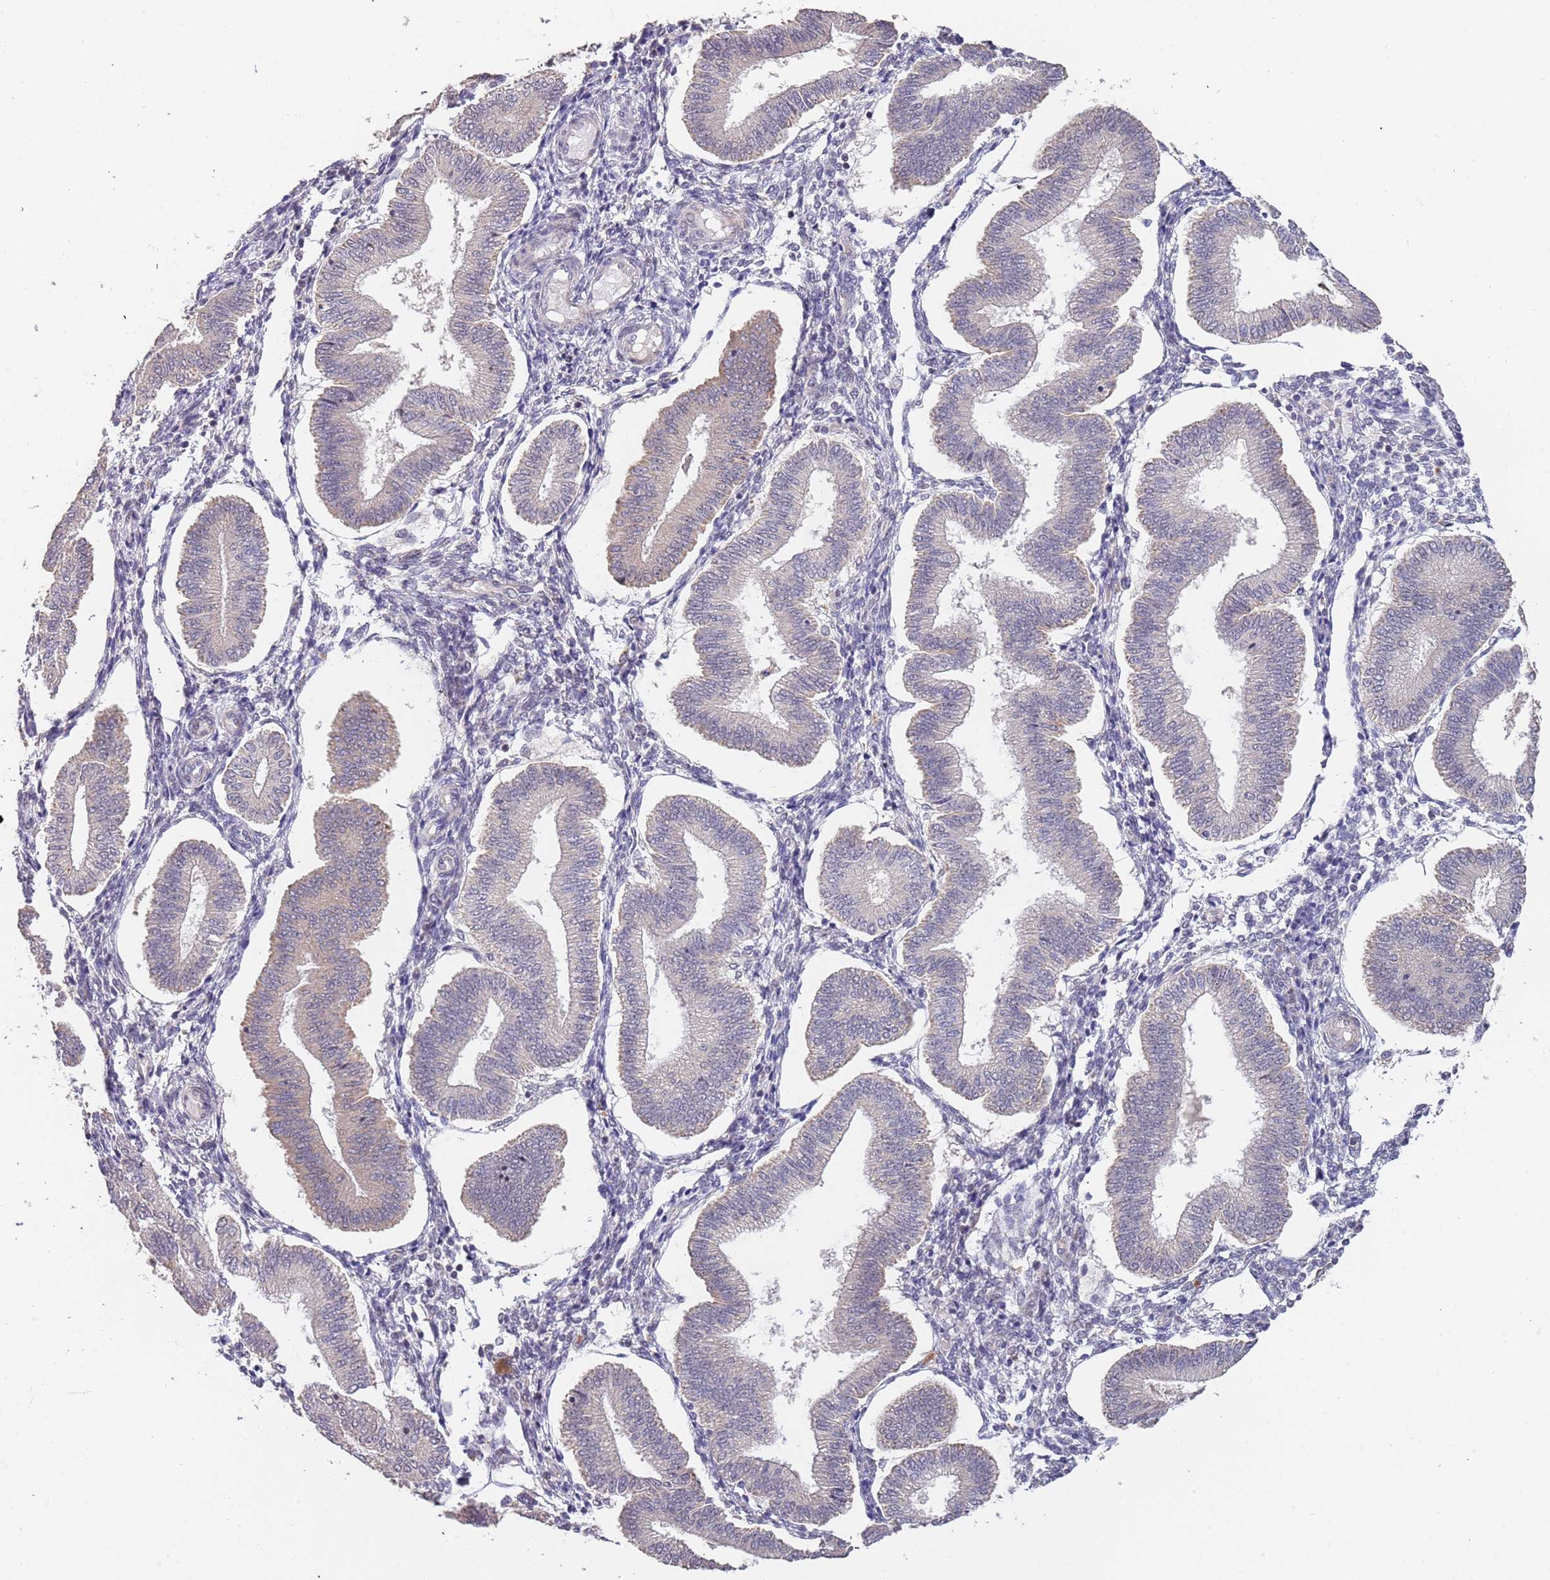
{"staining": {"intensity": "negative", "quantity": "none", "location": "none"}, "tissue": "endometrium", "cell_type": "Cells in endometrial stroma", "image_type": "normal", "snomed": [{"axis": "morphology", "description": "Normal tissue, NOS"}, {"axis": "topography", "description": "Endometrium"}], "caption": "DAB (3,3'-diaminobenzidine) immunohistochemical staining of benign endometrium shows no significant positivity in cells in endometrial stroma.", "gene": "TMEM64", "patient": {"sex": "female", "age": 39}}